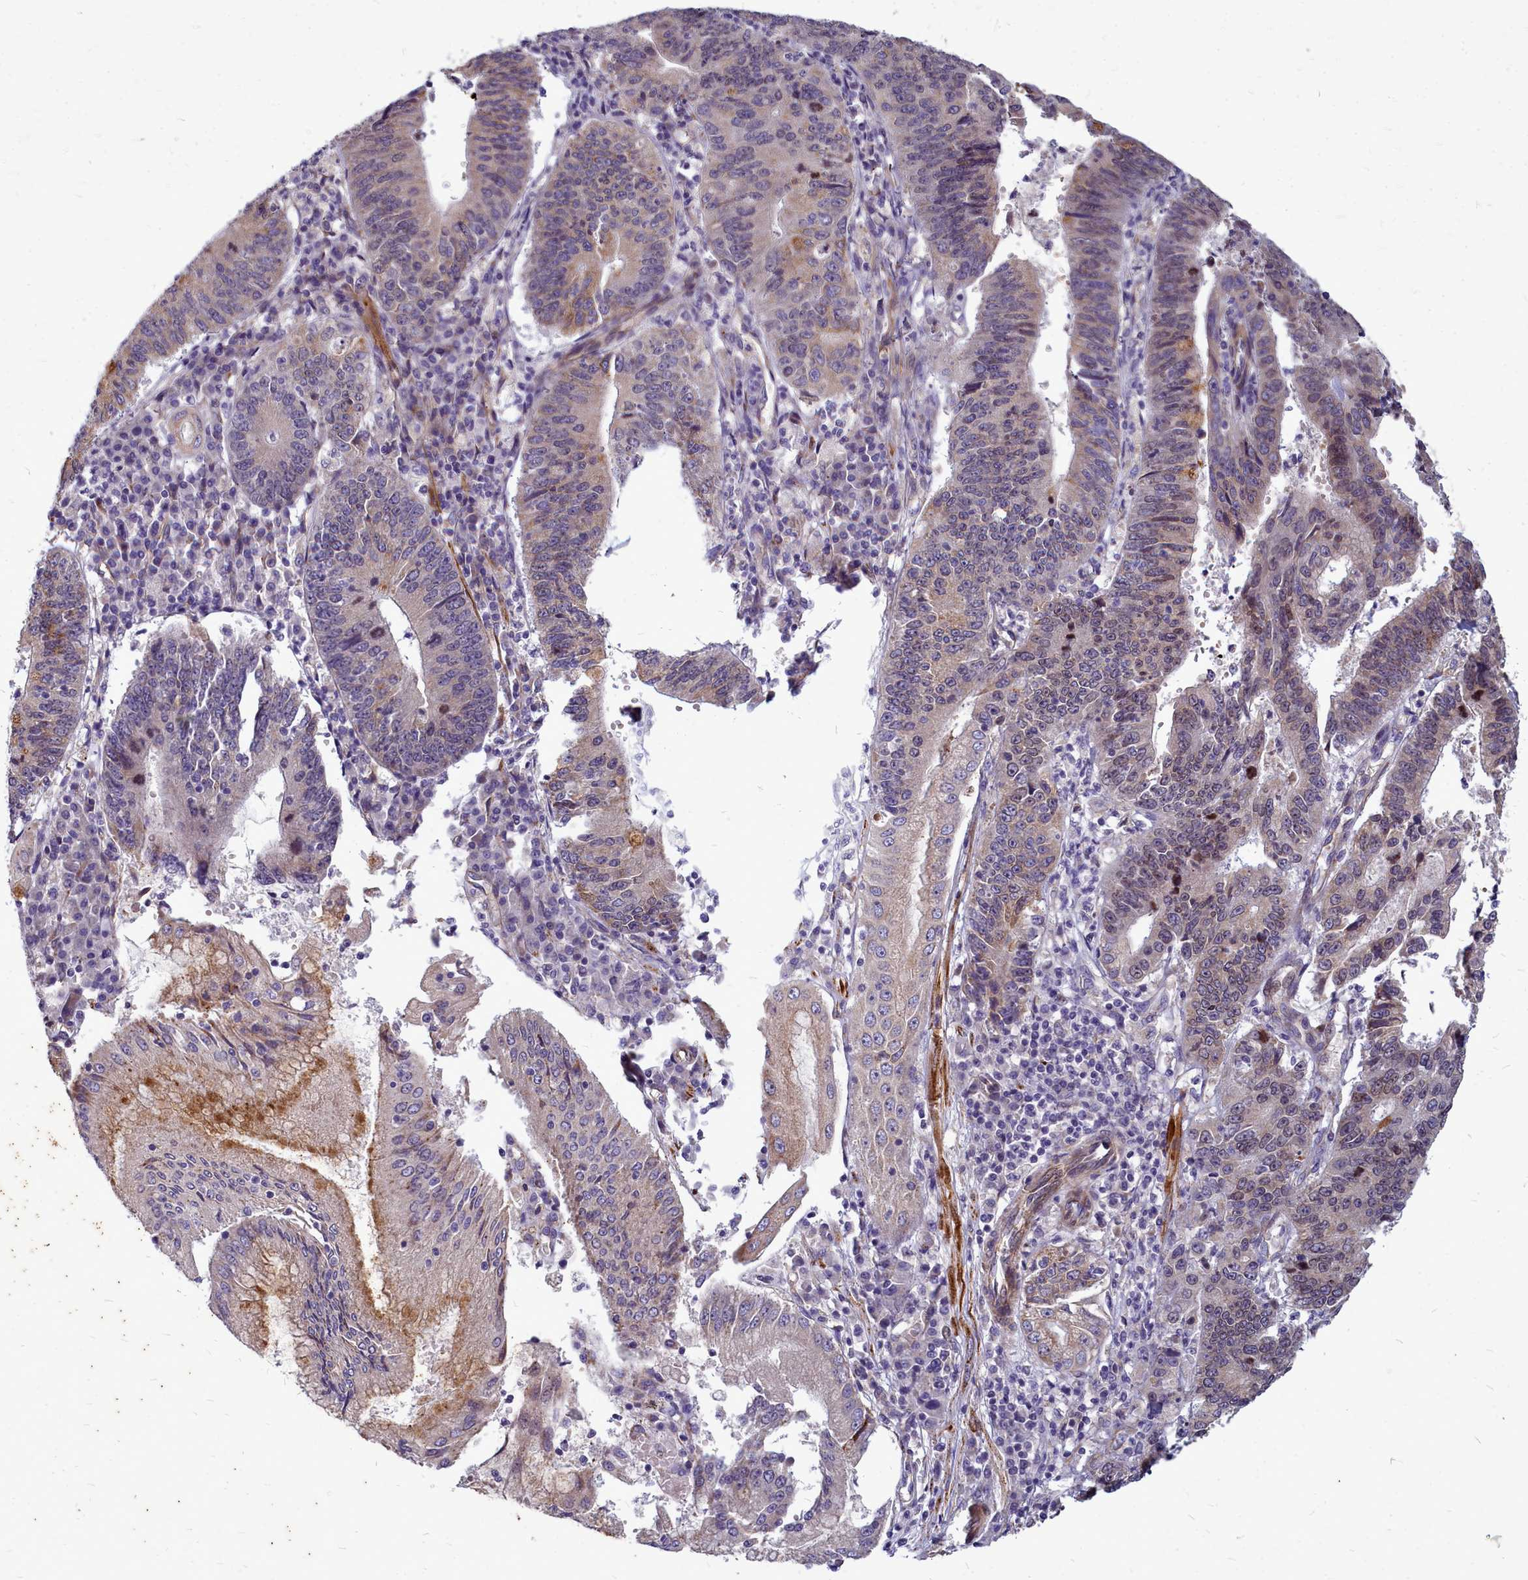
{"staining": {"intensity": "moderate", "quantity": "<25%", "location": "cytoplasmic/membranous,nuclear"}, "tissue": "stomach cancer", "cell_type": "Tumor cells", "image_type": "cancer", "snomed": [{"axis": "morphology", "description": "Adenocarcinoma, NOS"}, {"axis": "topography", "description": "Stomach"}], "caption": "Stomach cancer (adenocarcinoma) stained for a protein displays moderate cytoplasmic/membranous and nuclear positivity in tumor cells. (DAB (3,3'-diaminobenzidine) = brown stain, brightfield microscopy at high magnification).", "gene": "SMPD4", "patient": {"sex": "male", "age": 59}}